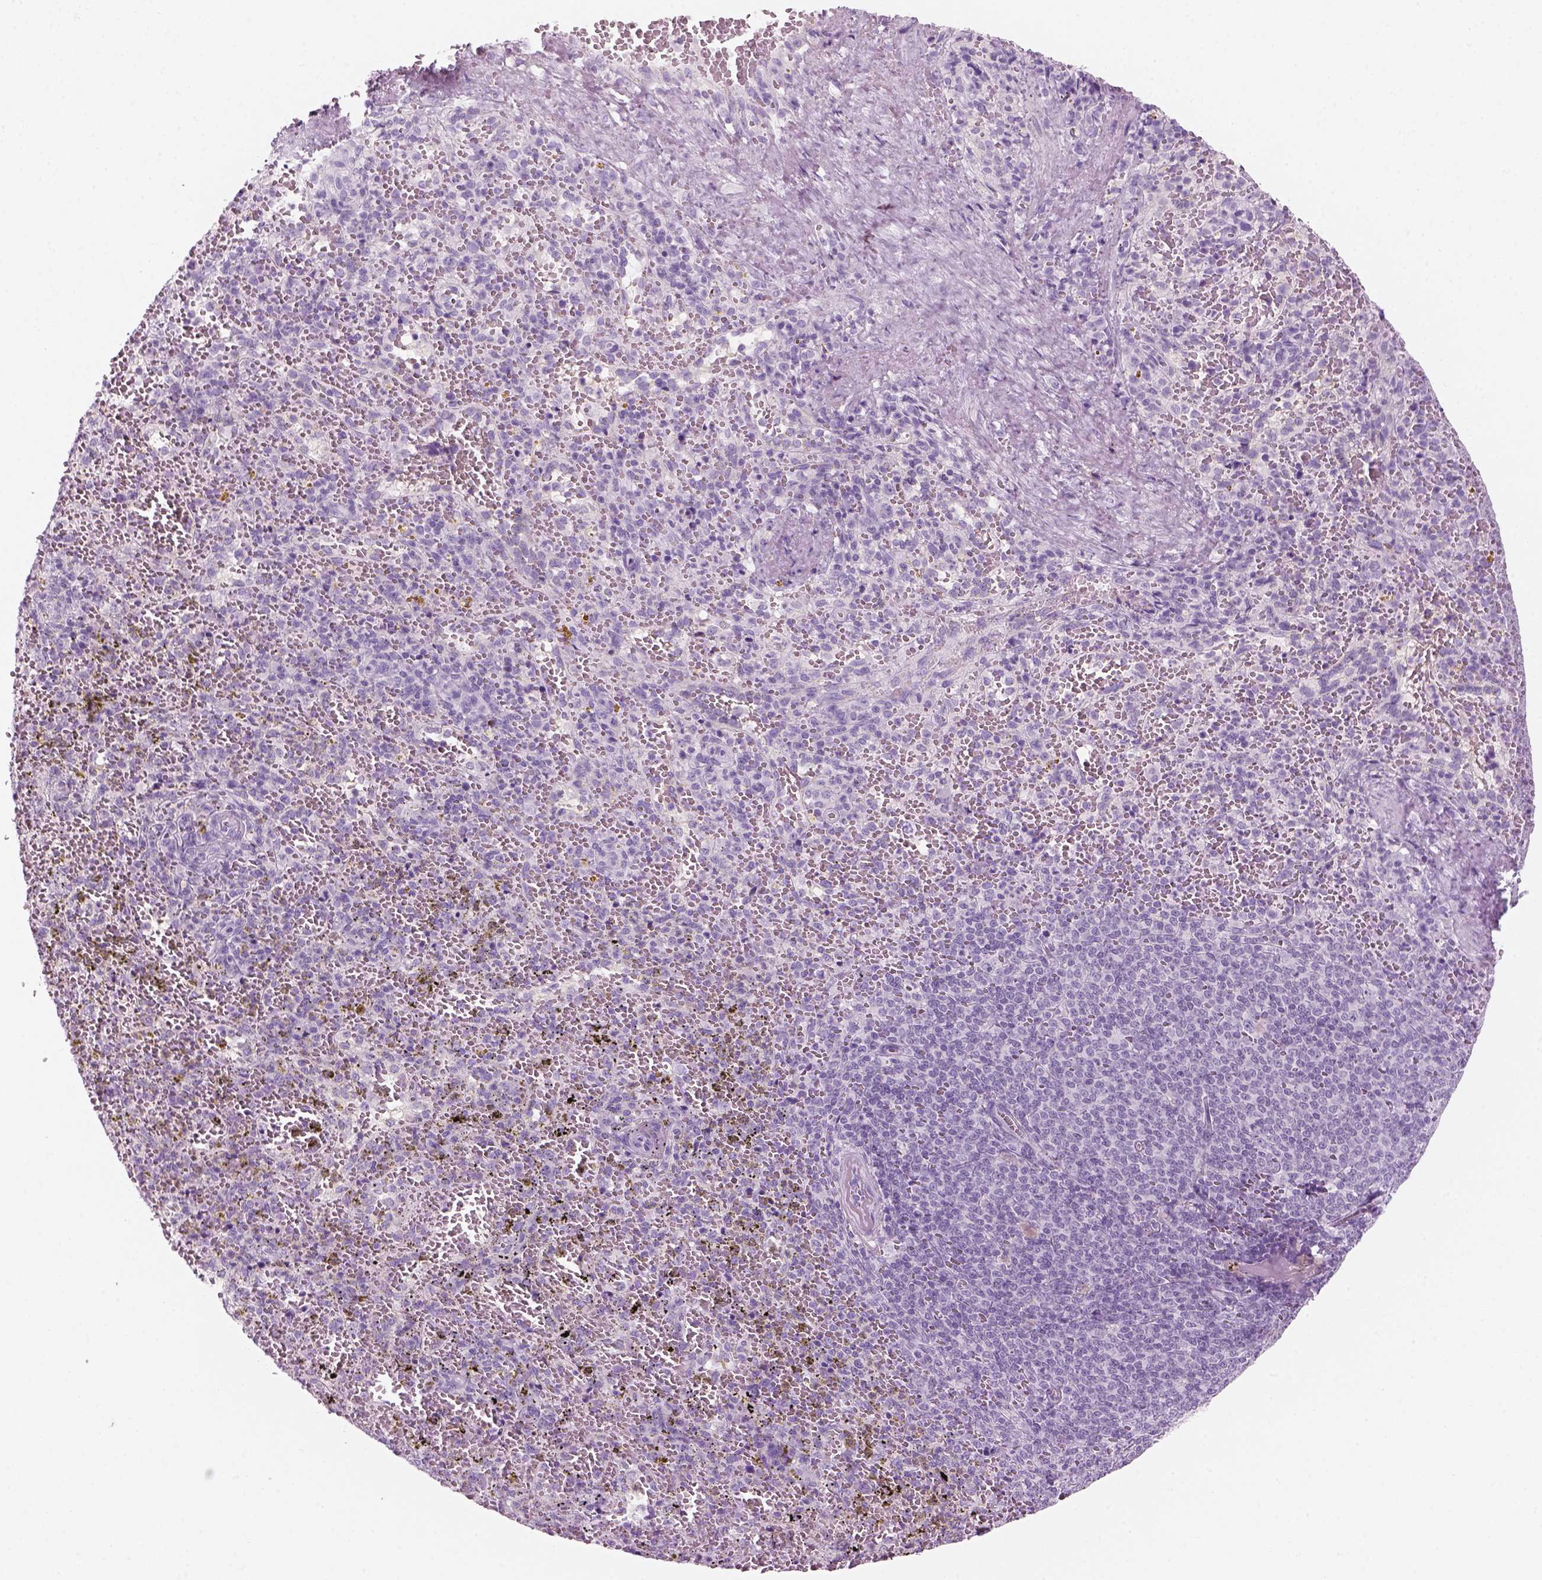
{"staining": {"intensity": "negative", "quantity": "none", "location": "none"}, "tissue": "spleen", "cell_type": "Cells in red pulp", "image_type": "normal", "snomed": [{"axis": "morphology", "description": "Normal tissue, NOS"}, {"axis": "topography", "description": "Spleen"}], "caption": "Histopathology image shows no significant protein positivity in cells in red pulp of unremarkable spleen.", "gene": "KRTAP11", "patient": {"sex": "female", "age": 50}}